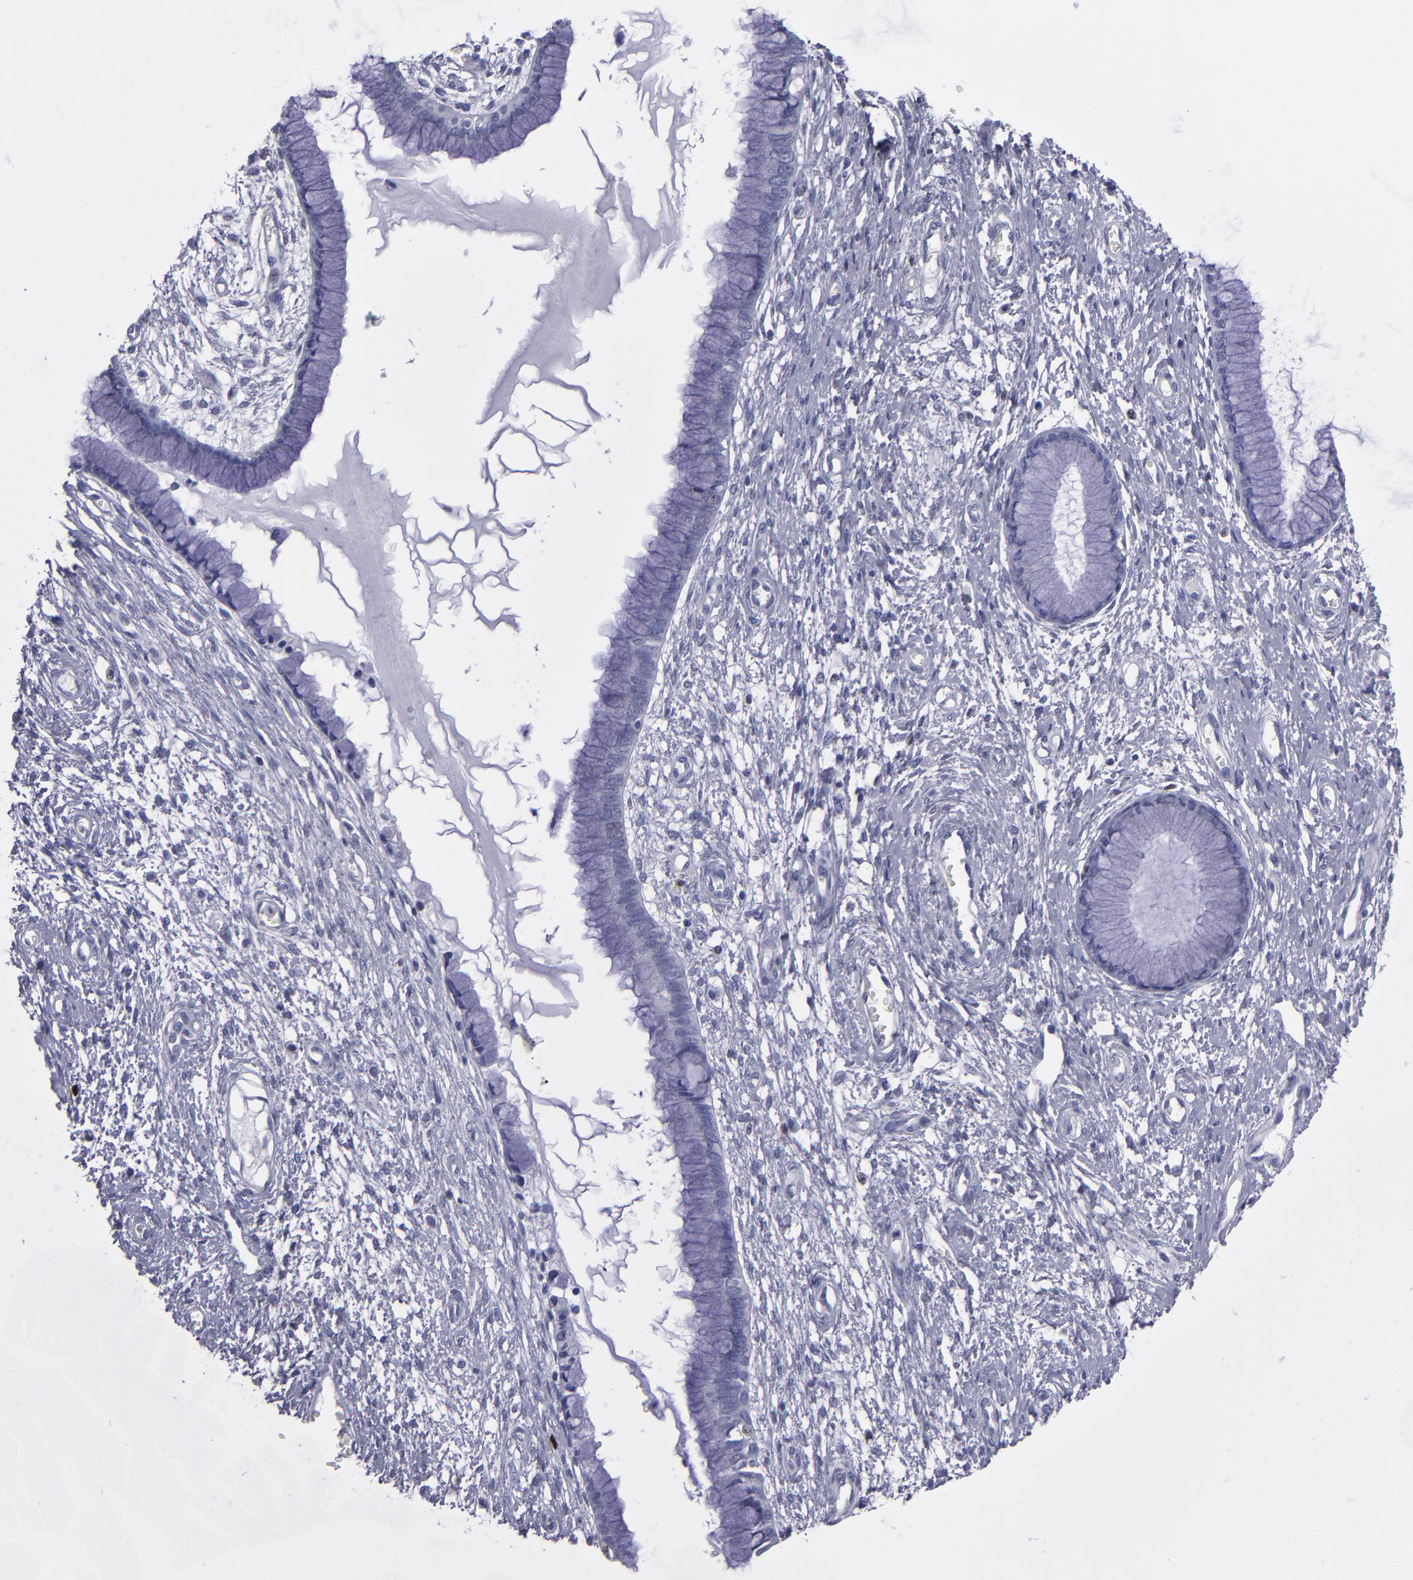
{"staining": {"intensity": "negative", "quantity": "none", "location": "none"}, "tissue": "cervix", "cell_type": "Glandular cells", "image_type": "normal", "snomed": [{"axis": "morphology", "description": "Normal tissue, NOS"}, {"axis": "topography", "description": "Cervix"}], "caption": "Immunohistochemistry (IHC) of unremarkable human cervix displays no positivity in glandular cells. The staining was performed using DAB (3,3'-diaminobenzidine) to visualize the protein expression in brown, while the nuclei were stained in blue with hematoxylin (Magnification: 20x).", "gene": "IRF8", "patient": {"sex": "female", "age": 55}}